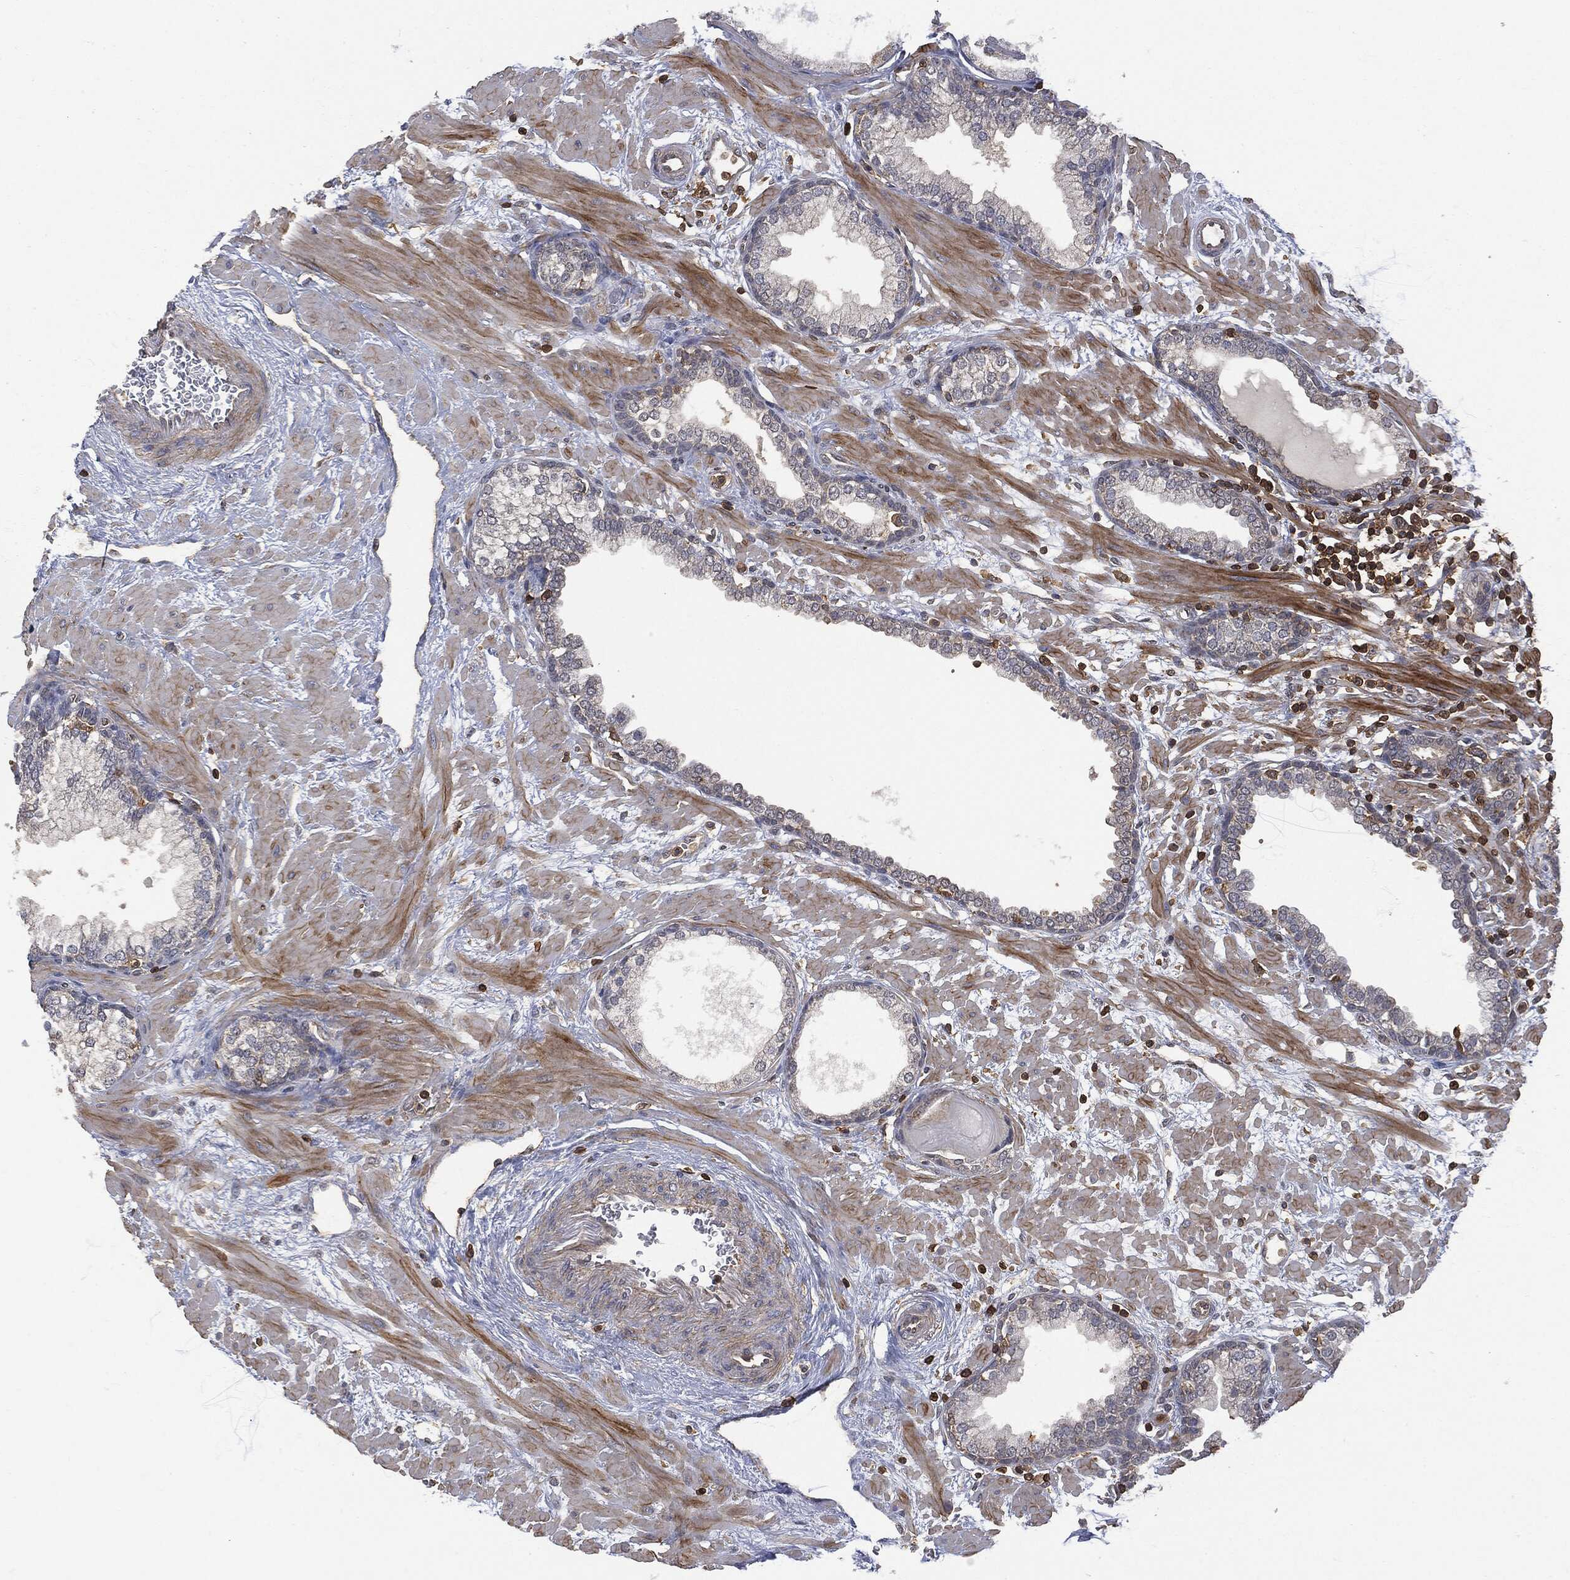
{"staining": {"intensity": "negative", "quantity": "none", "location": "none"}, "tissue": "prostate", "cell_type": "Glandular cells", "image_type": "normal", "snomed": [{"axis": "morphology", "description": "Normal tissue, NOS"}, {"axis": "topography", "description": "Prostate"}], "caption": "Glandular cells are negative for protein expression in normal human prostate. The staining is performed using DAB brown chromogen with nuclei counter-stained in using hematoxylin.", "gene": "PSMB10", "patient": {"sex": "male", "age": 63}}